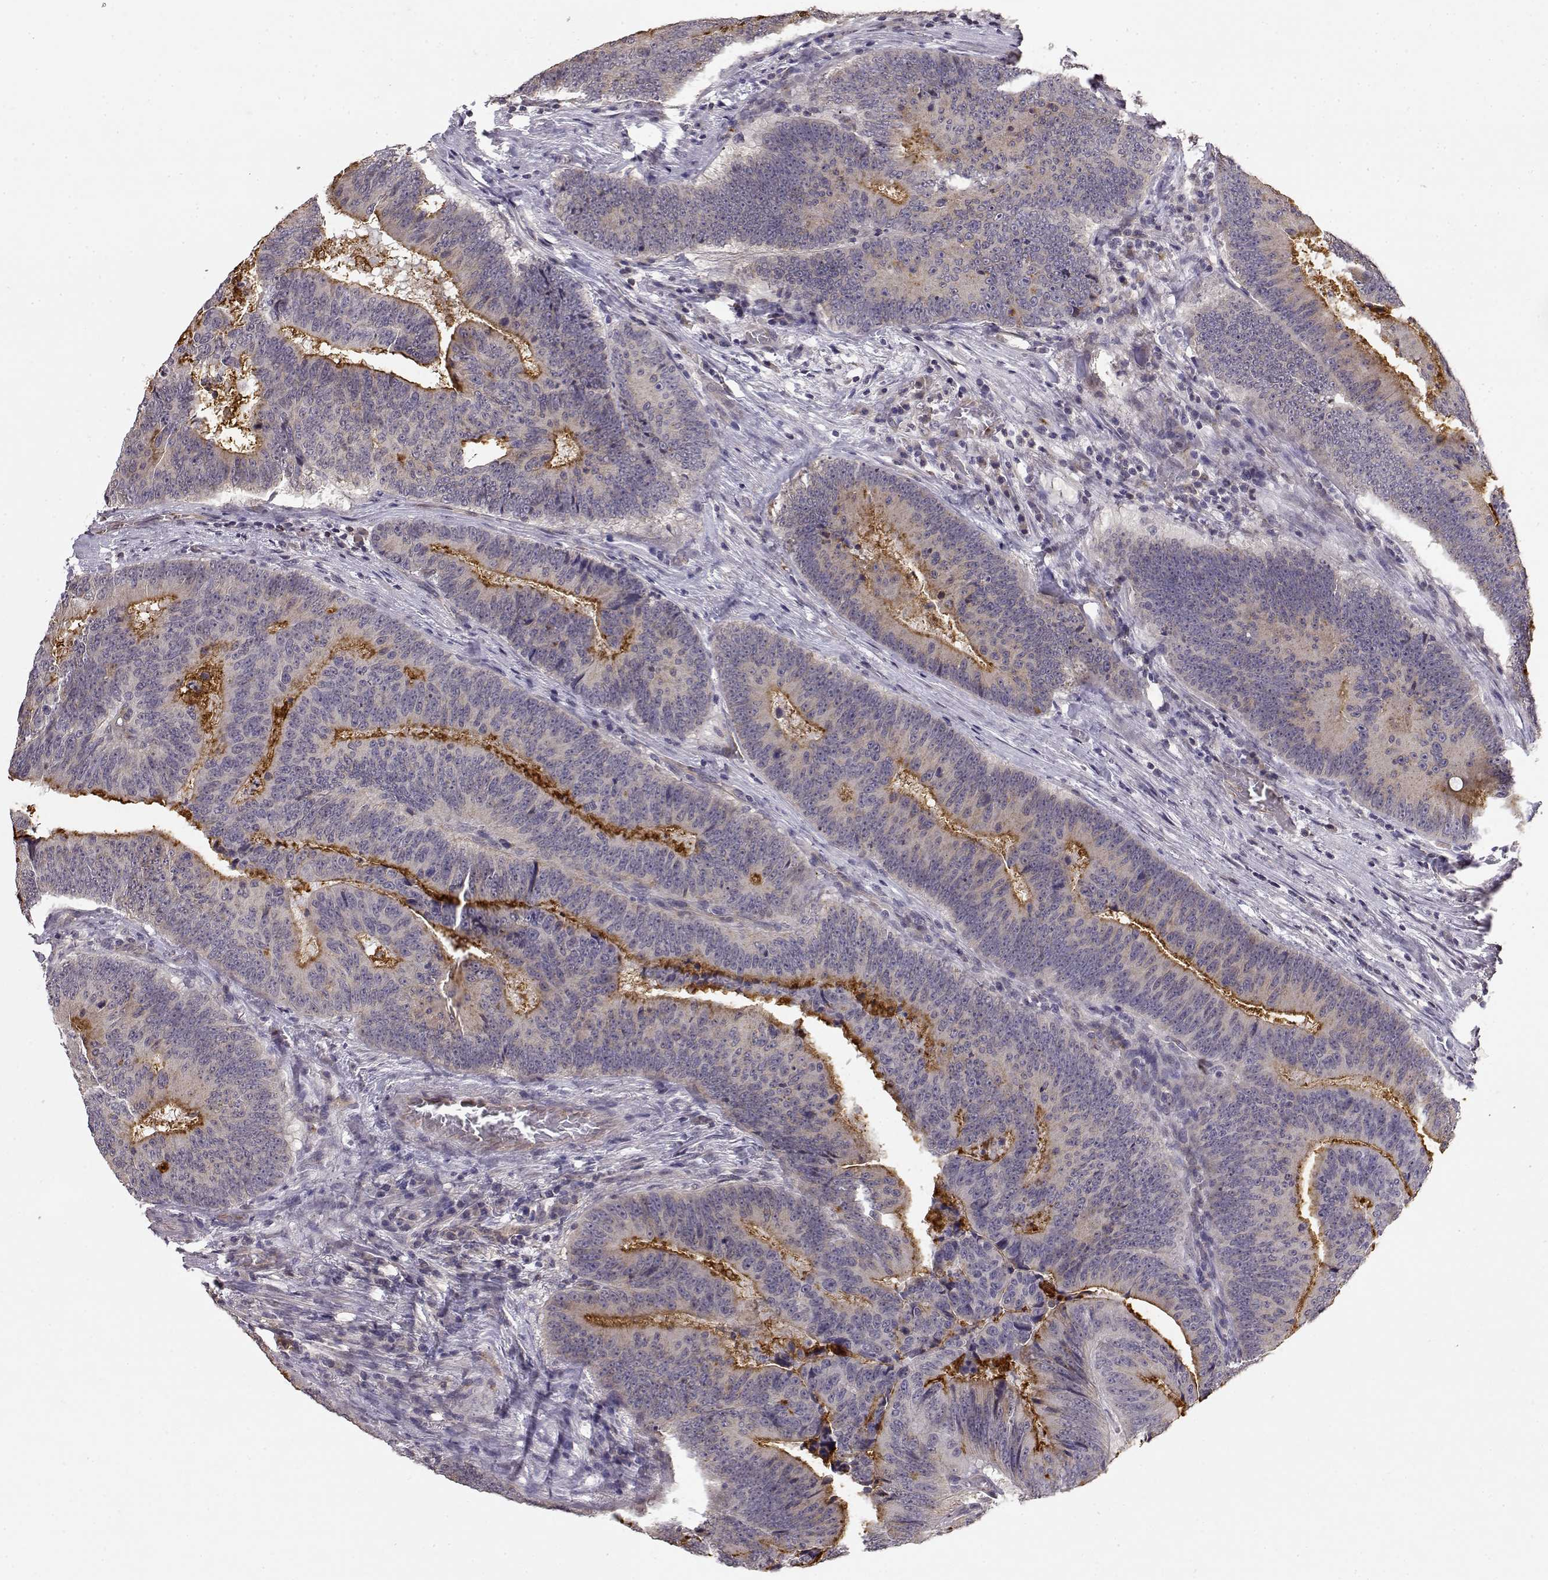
{"staining": {"intensity": "strong", "quantity": "<25%", "location": "cytoplasmic/membranous"}, "tissue": "colorectal cancer", "cell_type": "Tumor cells", "image_type": "cancer", "snomed": [{"axis": "morphology", "description": "Adenocarcinoma, NOS"}, {"axis": "topography", "description": "Colon"}], "caption": "Tumor cells exhibit strong cytoplasmic/membranous expression in approximately <25% of cells in colorectal adenocarcinoma. (DAB = brown stain, brightfield microscopy at high magnification).", "gene": "IFITM1", "patient": {"sex": "female", "age": 82}}